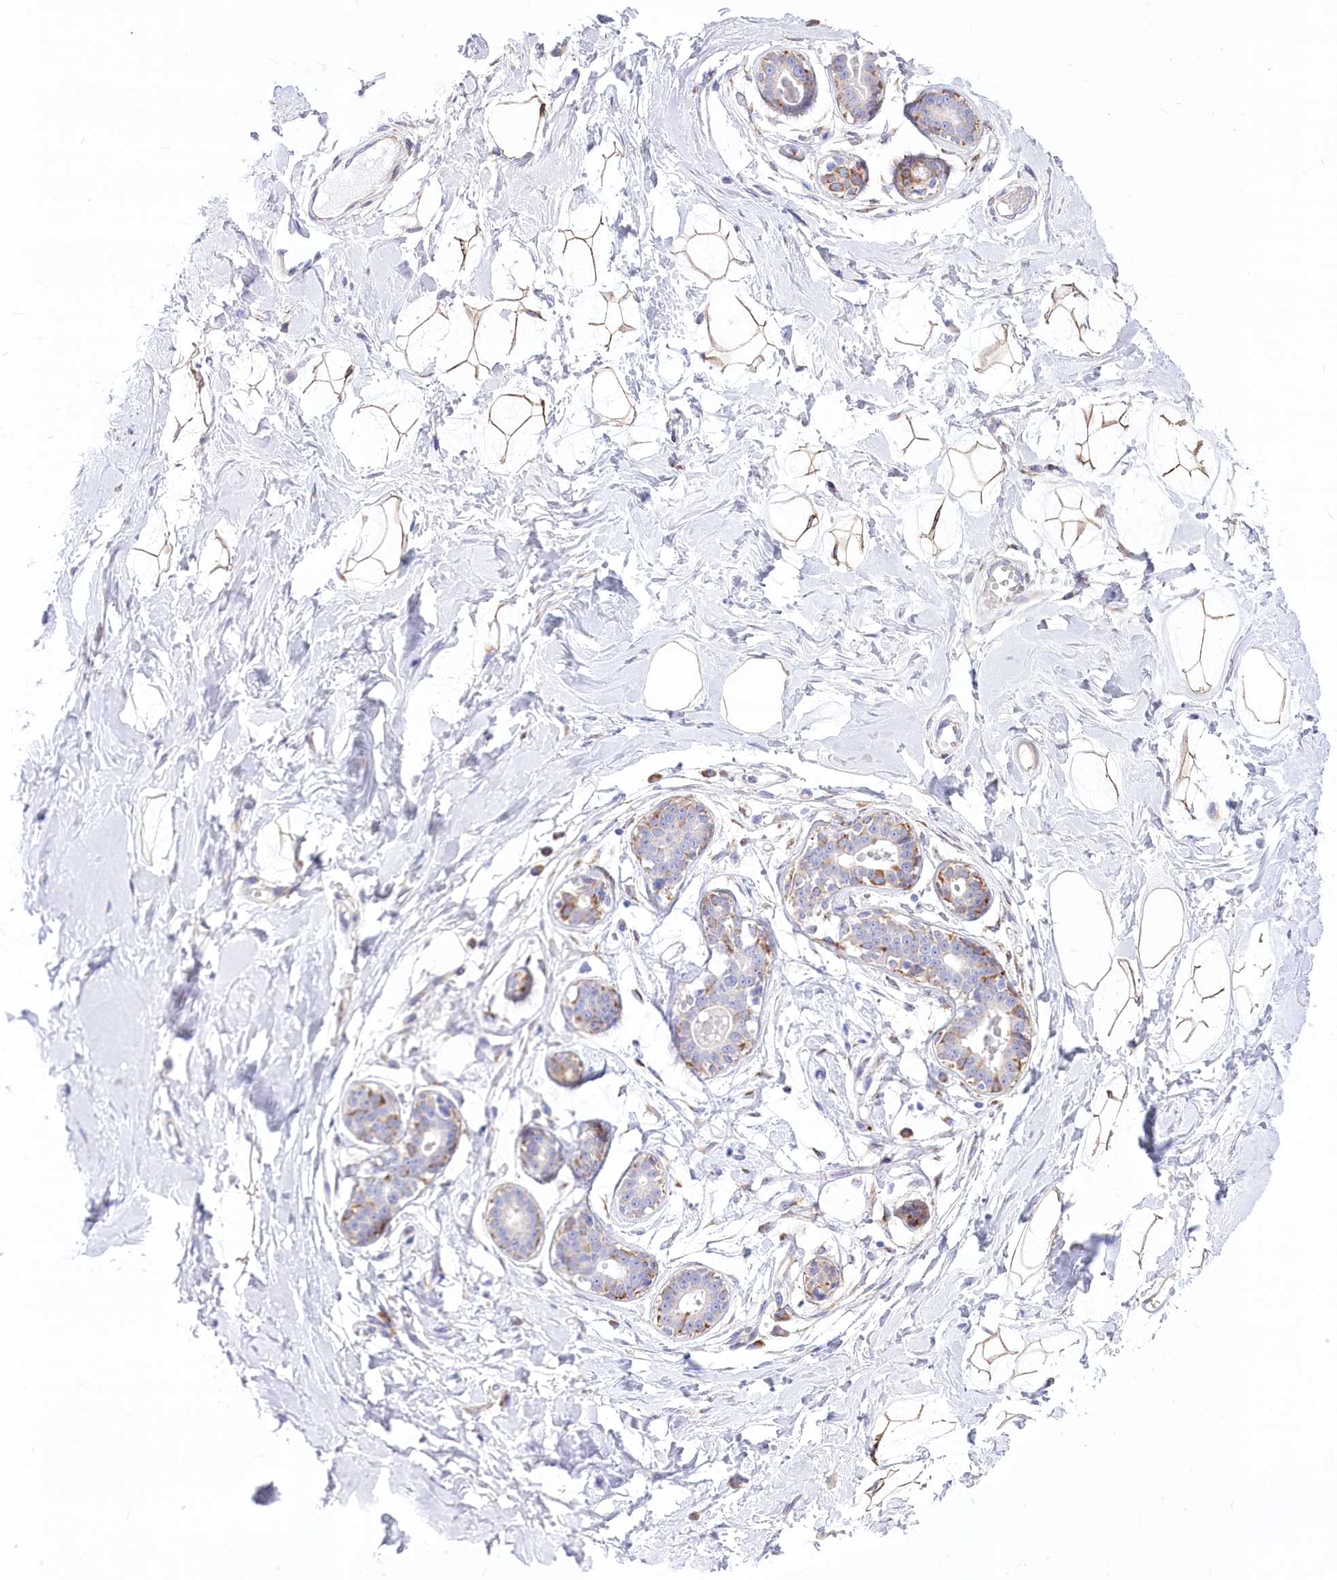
{"staining": {"intensity": "moderate", "quantity": ">75%", "location": "cytoplasmic/membranous"}, "tissue": "breast", "cell_type": "Adipocytes", "image_type": "normal", "snomed": [{"axis": "morphology", "description": "Normal tissue, NOS"}, {"axis": "morphology", "description": "Adenoma, NOS"}, {"axis": "topography", "description": "Breast"}], "caption": "Moderate cytoplasmic/membranous staining is seen in about >75% of adipocytes in benign breast. The staining was performed using DAB (3,3'-diaminobenzidine), with brown indicating positive protein expression. Nuclei are stained blue with hematoxylin.", "gene": "STT3B", "patient": {"sex": "female", "age": 23}}